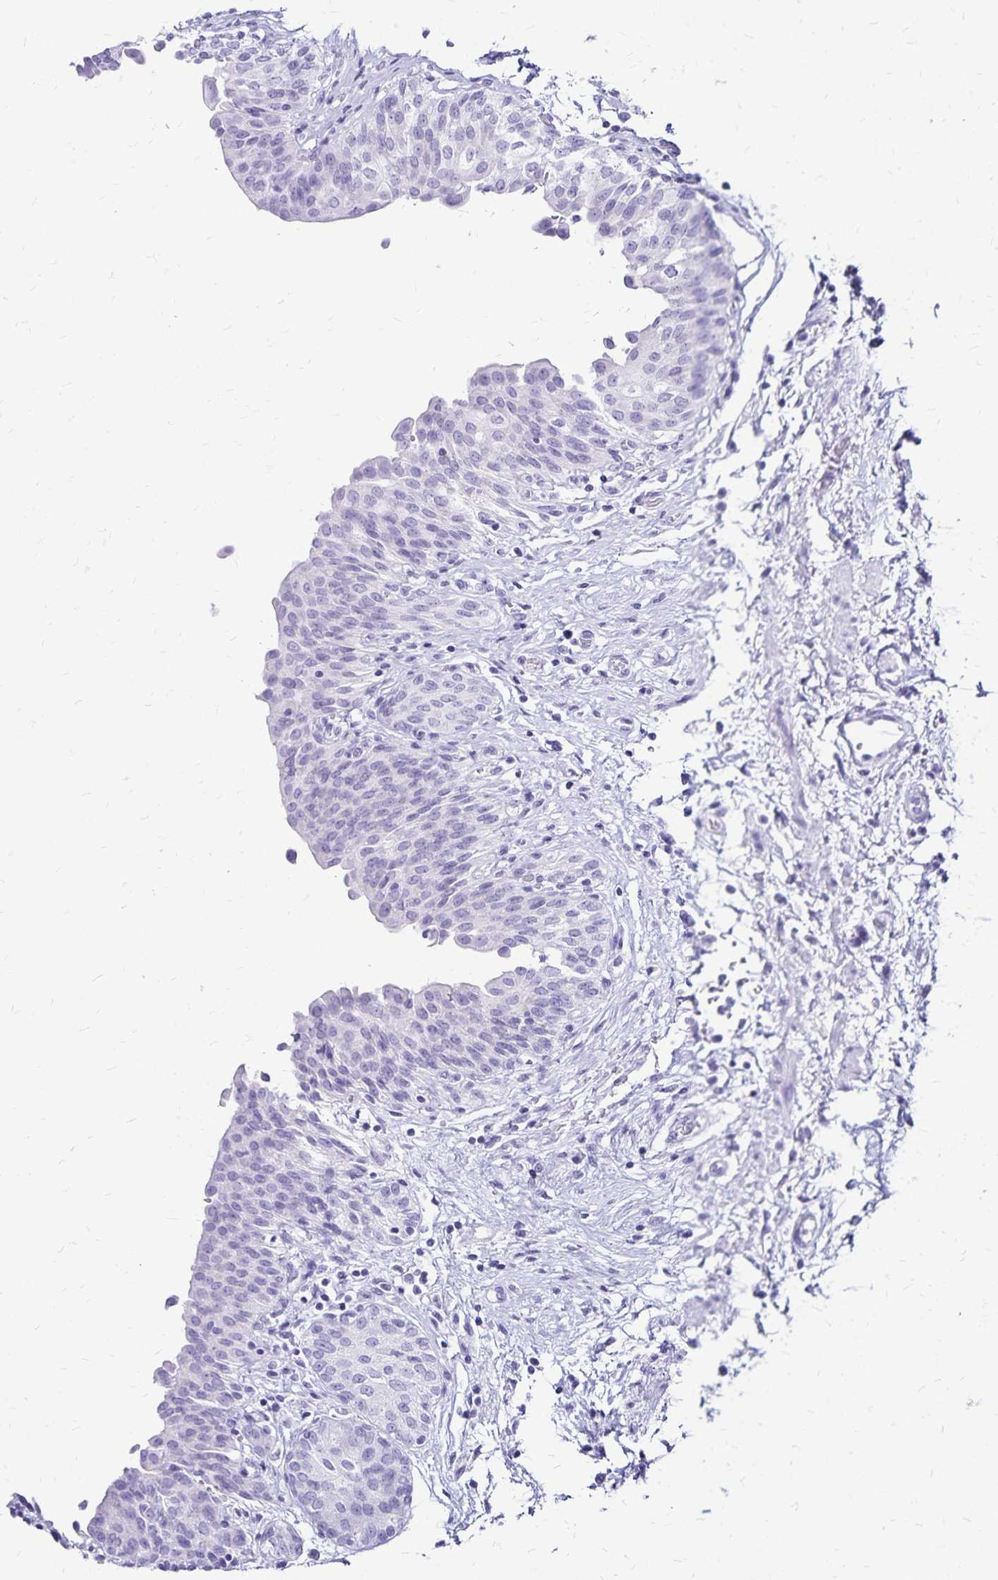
{"staining": {"intensity": "negative", "quantity": "none", "location": "none"}, "tissue": "urinary bladder", "cell_type": "Urothelial cells", "image_type": "normal", "snomed": [{"axis": "morphology", "description": "Normal tissue, NOS"}, {"axis": "topography", "description": "Urinary bladder"}], "caption": "A micrograph of urinary bladder stained for a protein reveals no brown staining in urothelial cells. (DAB (3,3'-diaminobenzidine) IHC, high magnification).", "gene": "LIN28B", "patient": {"sex": "male", "age": 68}}